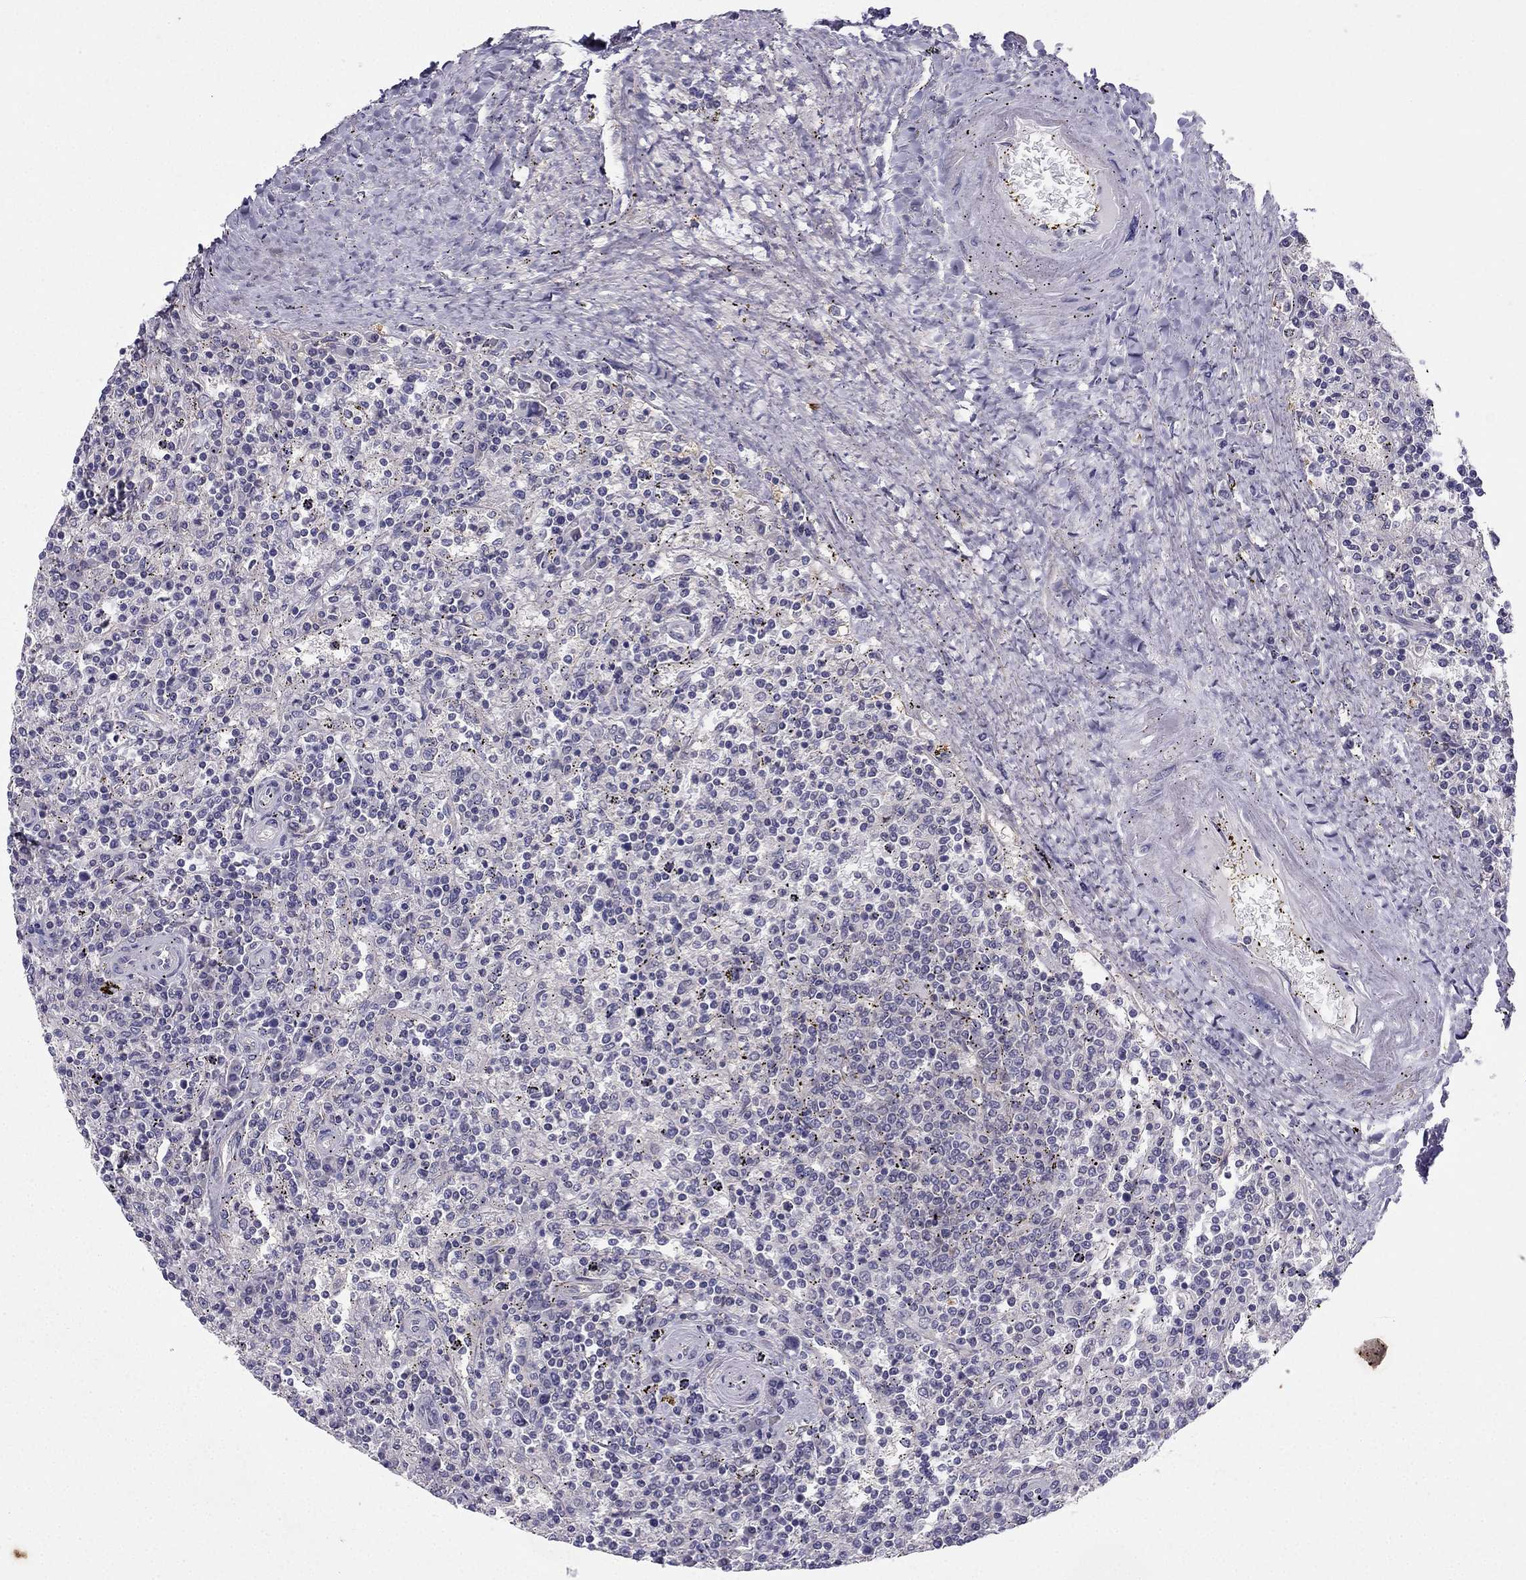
{"staining": {"intensity": "negative", "quantity": "none", "location": "none"}, "tissue": "lymphoma", "cell_type": "Tumor cells", "image_type": "cancer", "snomed": [{"axis": "morphology", "description": "Malignant lymphoma, non-Hodgkin's type, Low grade"}, {"axis": "topography", "description": "Spleen"}], "caption": "High magnification brightfield microscopy of low-grade malignant lymphoma, non-Hodgkin's type stained with DAB (brown) and counterstained with hematoxylin (blue): tumor cells show no significant positivity.", "gene": "SYT5", "patient": {"sex": "male", "age": 62}}